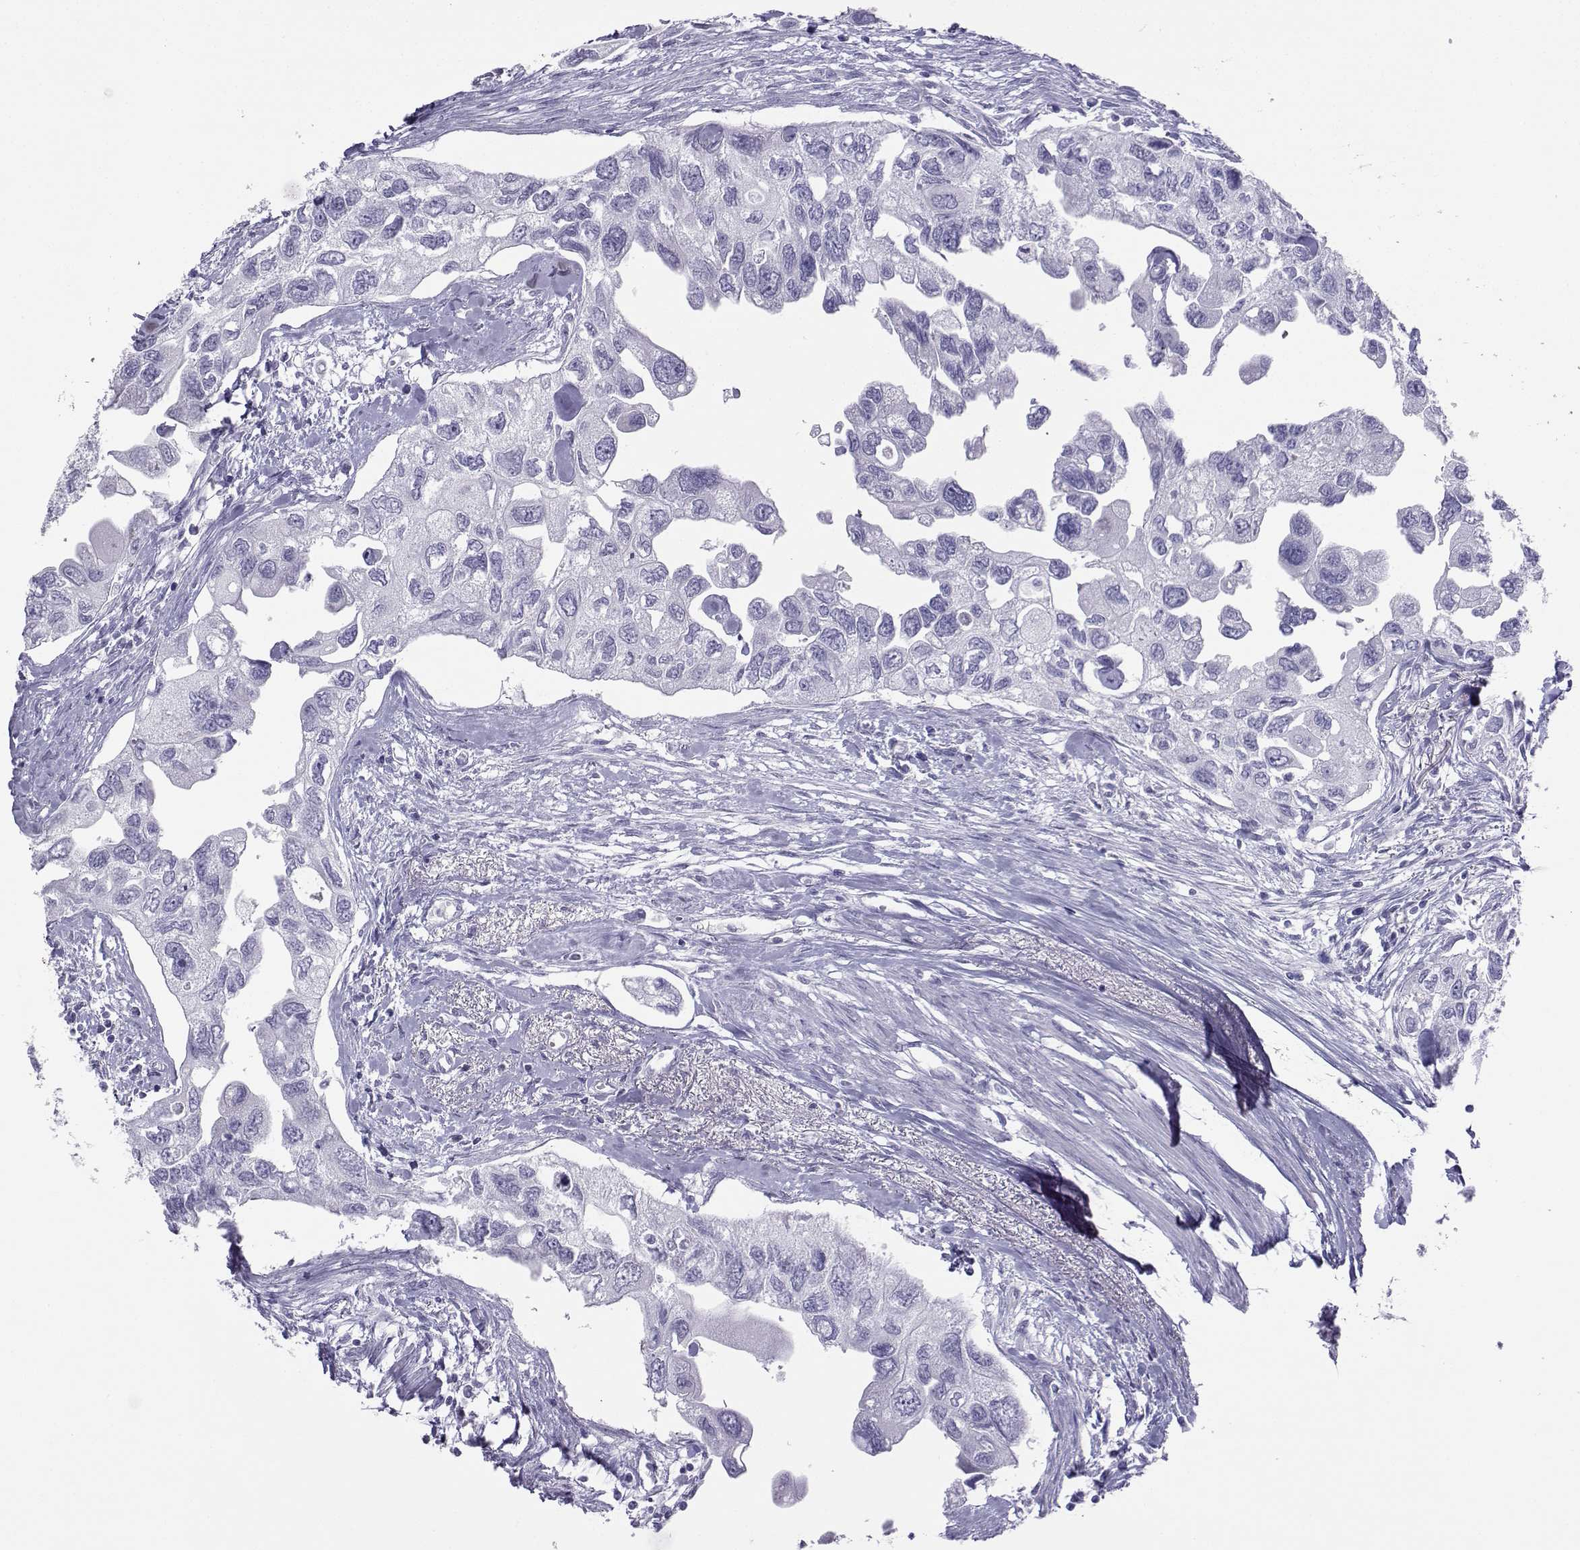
{"staining": {"intensity": "negative", "quantity": "none", "location": "none"}, "tissue": "urothelial cancer", "cell_type": "Tumor cells", "image_type": "cancer", "snomed": [{"axis": "morphology", "description": "Urothelial carcinoma, High grade"}, {"axis": "topography", "description": "Urinary bladder"}], "caption": "DAB immunohistochemical staining of human urothelial cancer shows no significant expression in tumor cells. (Immunohistochemistry, brightfield microscopy, high magnification).", "gene": "LORICRIN", "patient": {"sex": "male", "age": 59}}